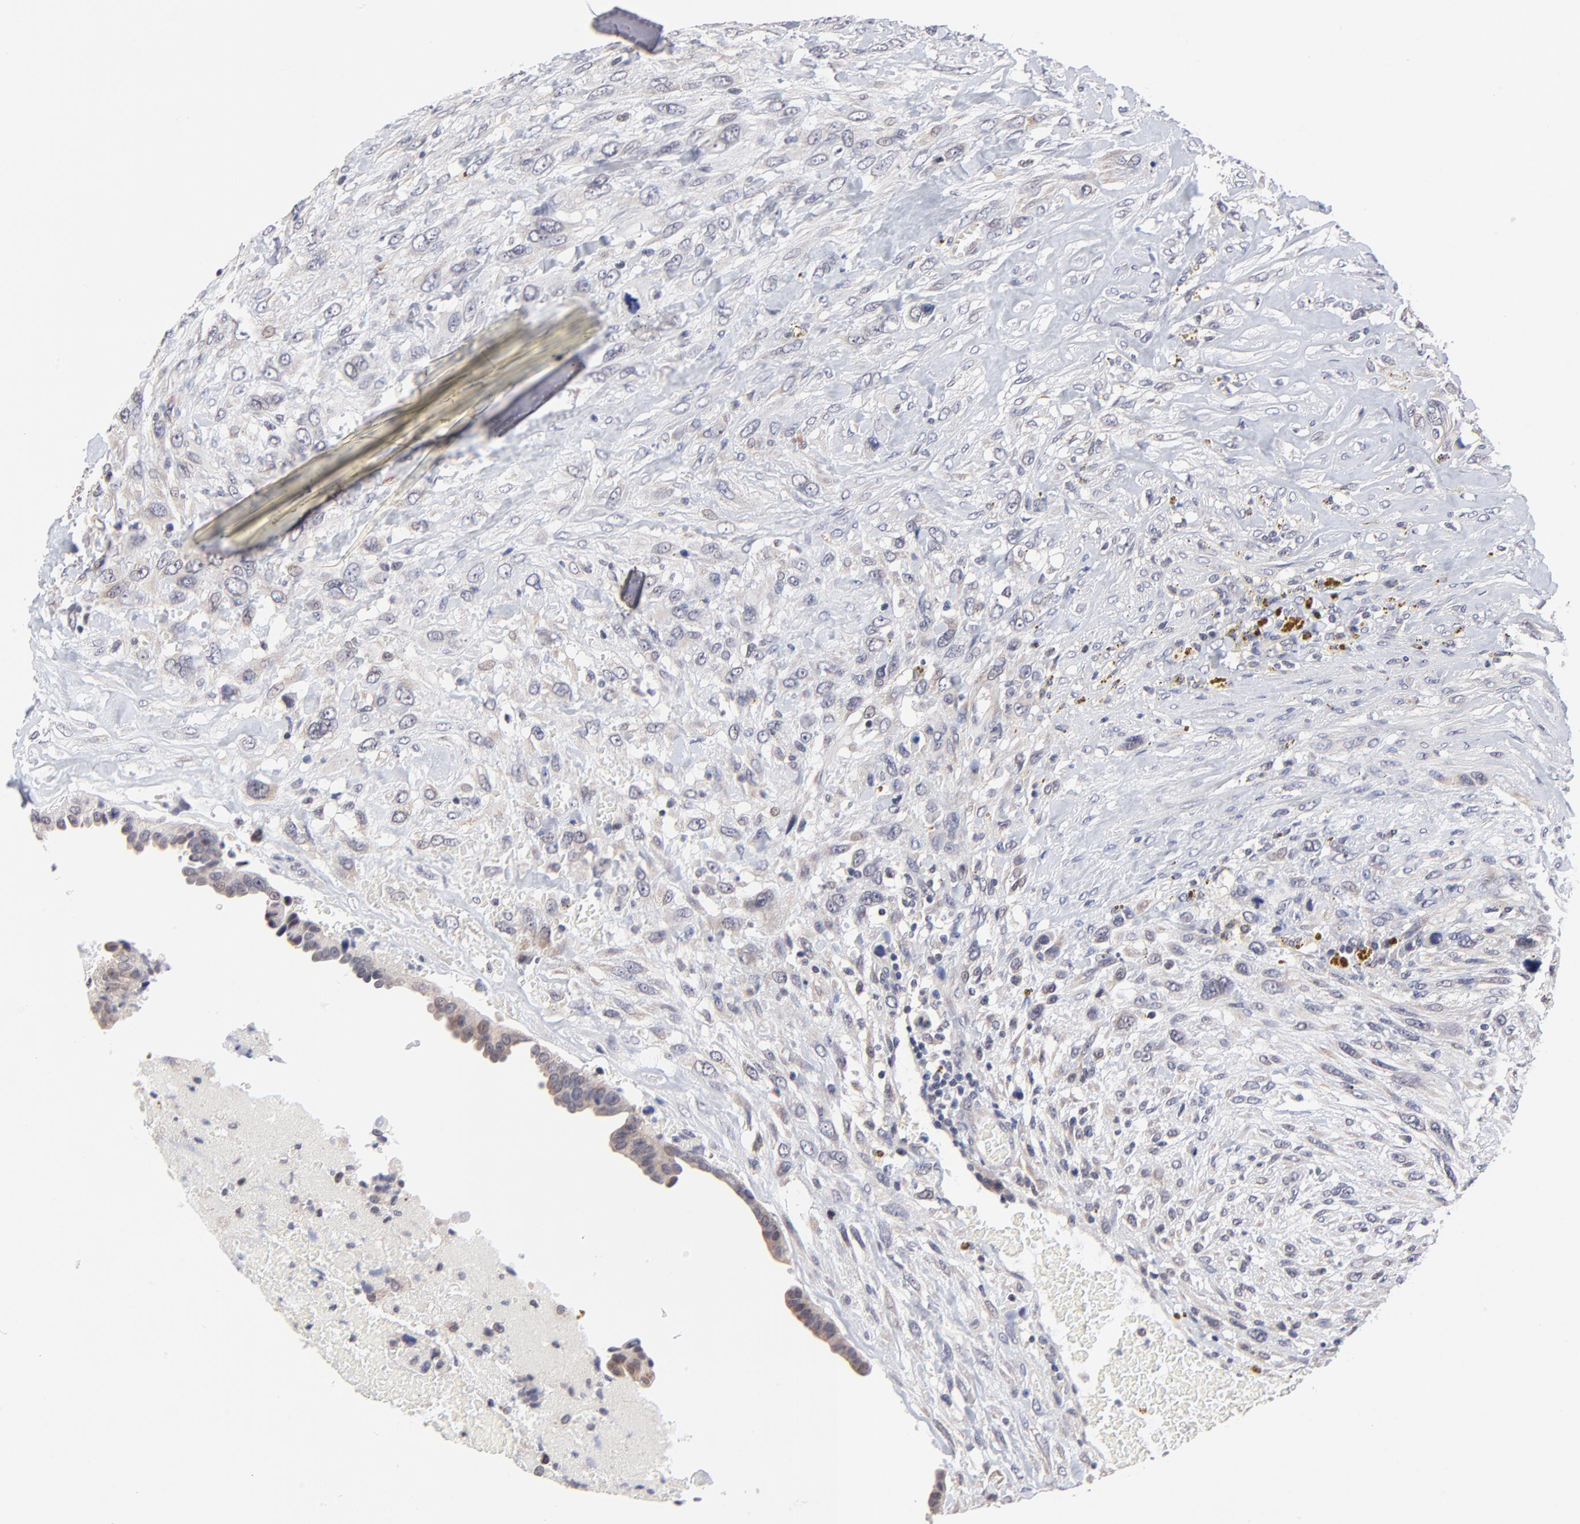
{"staining": {"intensity": "weak", "quantity": "<25%", "location": "cytoplasmic/membranous"}, "tissue": "breast cancer", "cell_type": "Tumor cells", "image_type": "cancer", "snomed": [{"axis": "morphology", "description": "Neoplasm, malignant, NOS"}, {"axis": "topography", "description": "Breast"}], "caption": "Immunohistochemistry (IHC) of human breast cancer shows no positivity in tumor cells.", "gene": "FBXO8", "patient": {"sex": "female", "age": 50}}